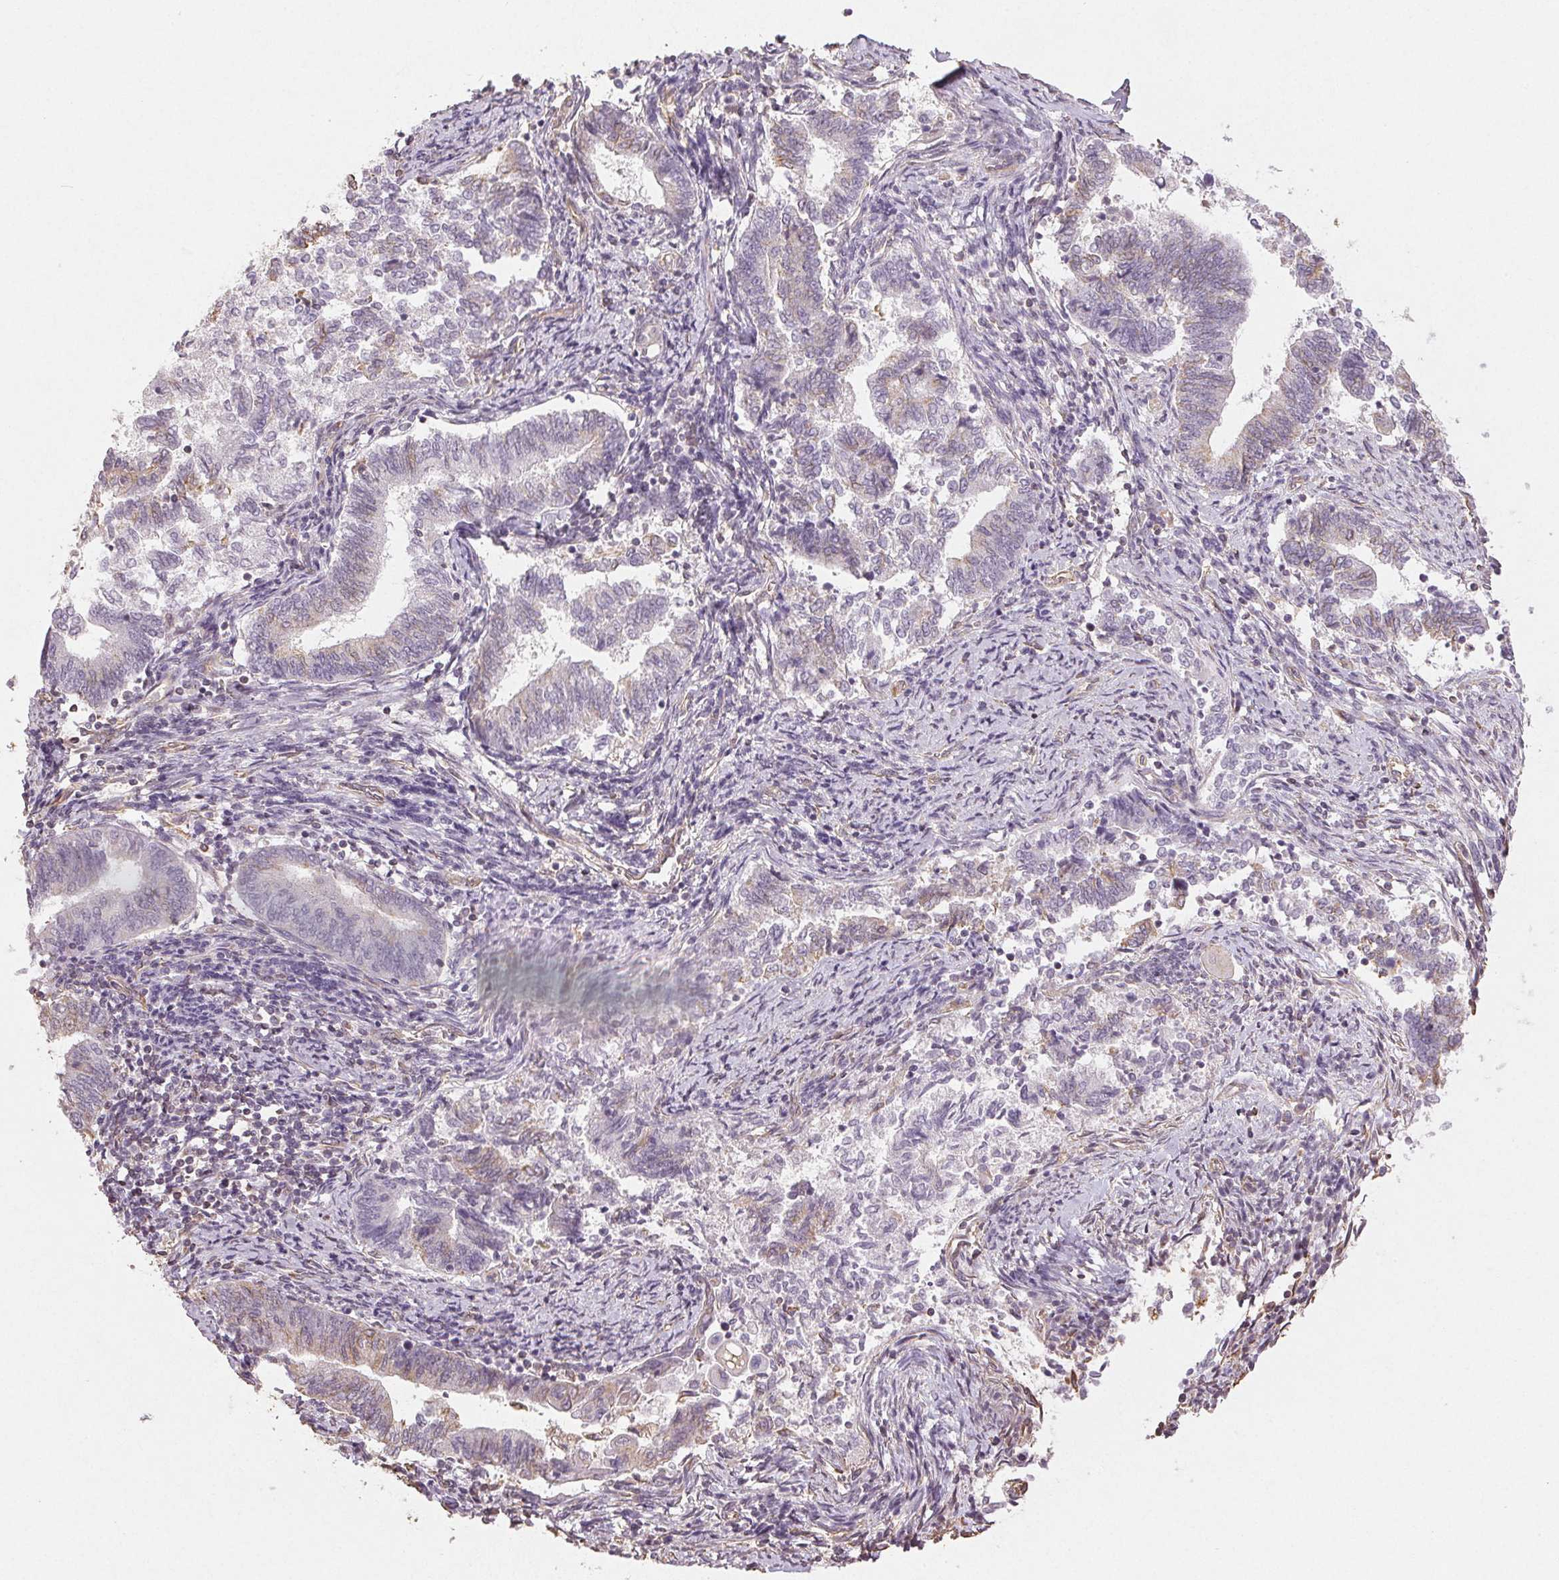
{"staining": {"intensity": "weak", "quantity": "<25%", "location": "cytoplasmic/membranous"}, "tissue": "endometrial cancer", "cell_type": "Tumor cells", "image_type": "cancer", "snomed": [{"axis": "morphology", "description": "Adenocarcinoma, NOS"}, {"axis": "topography", "description": "Endometrium"}], "caption": "There is no significant staining in tumor cells of endometrial cancer.", "gene": "COL7A1", "patient": {"sex": "female", "age": 65}}